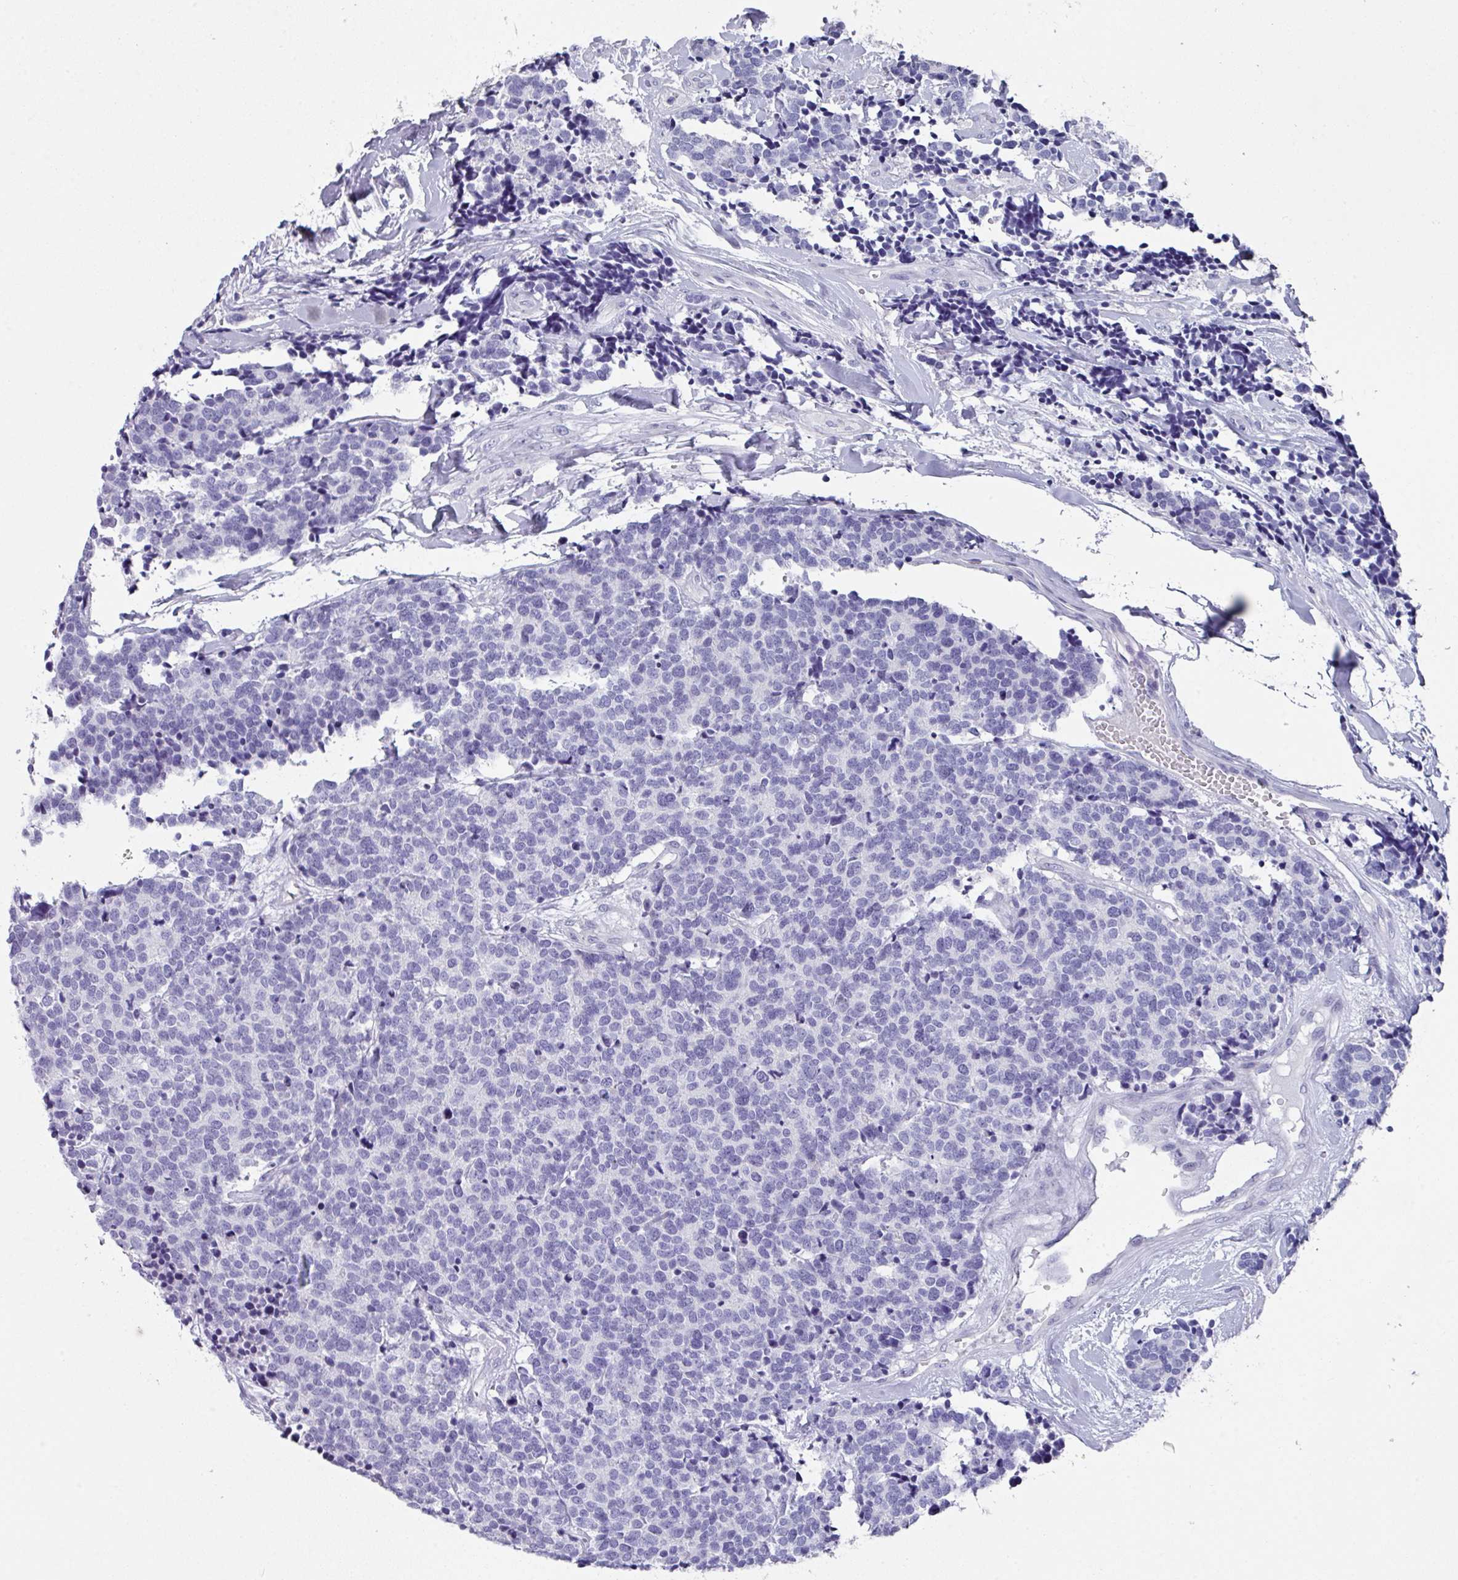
{"staining": {"intensity": "negative", "quantity": "none", "location": "none"}, "tissue": "carcinoid", "cell_type": "Tumor cells", "image_type": "cancer", "snomed": [{"axis": "morphology", "description": "Carcinoid, malignant, NOS"}, {"axis": "topography", "description": "Skin"}], "caption": "This is an immunohistochemistry (IHC) micrograph of human carcinoid. There is no positivity in tumor cells.", "gene": "DEFB115", "patient": {"sex": "female", "age": 79}}